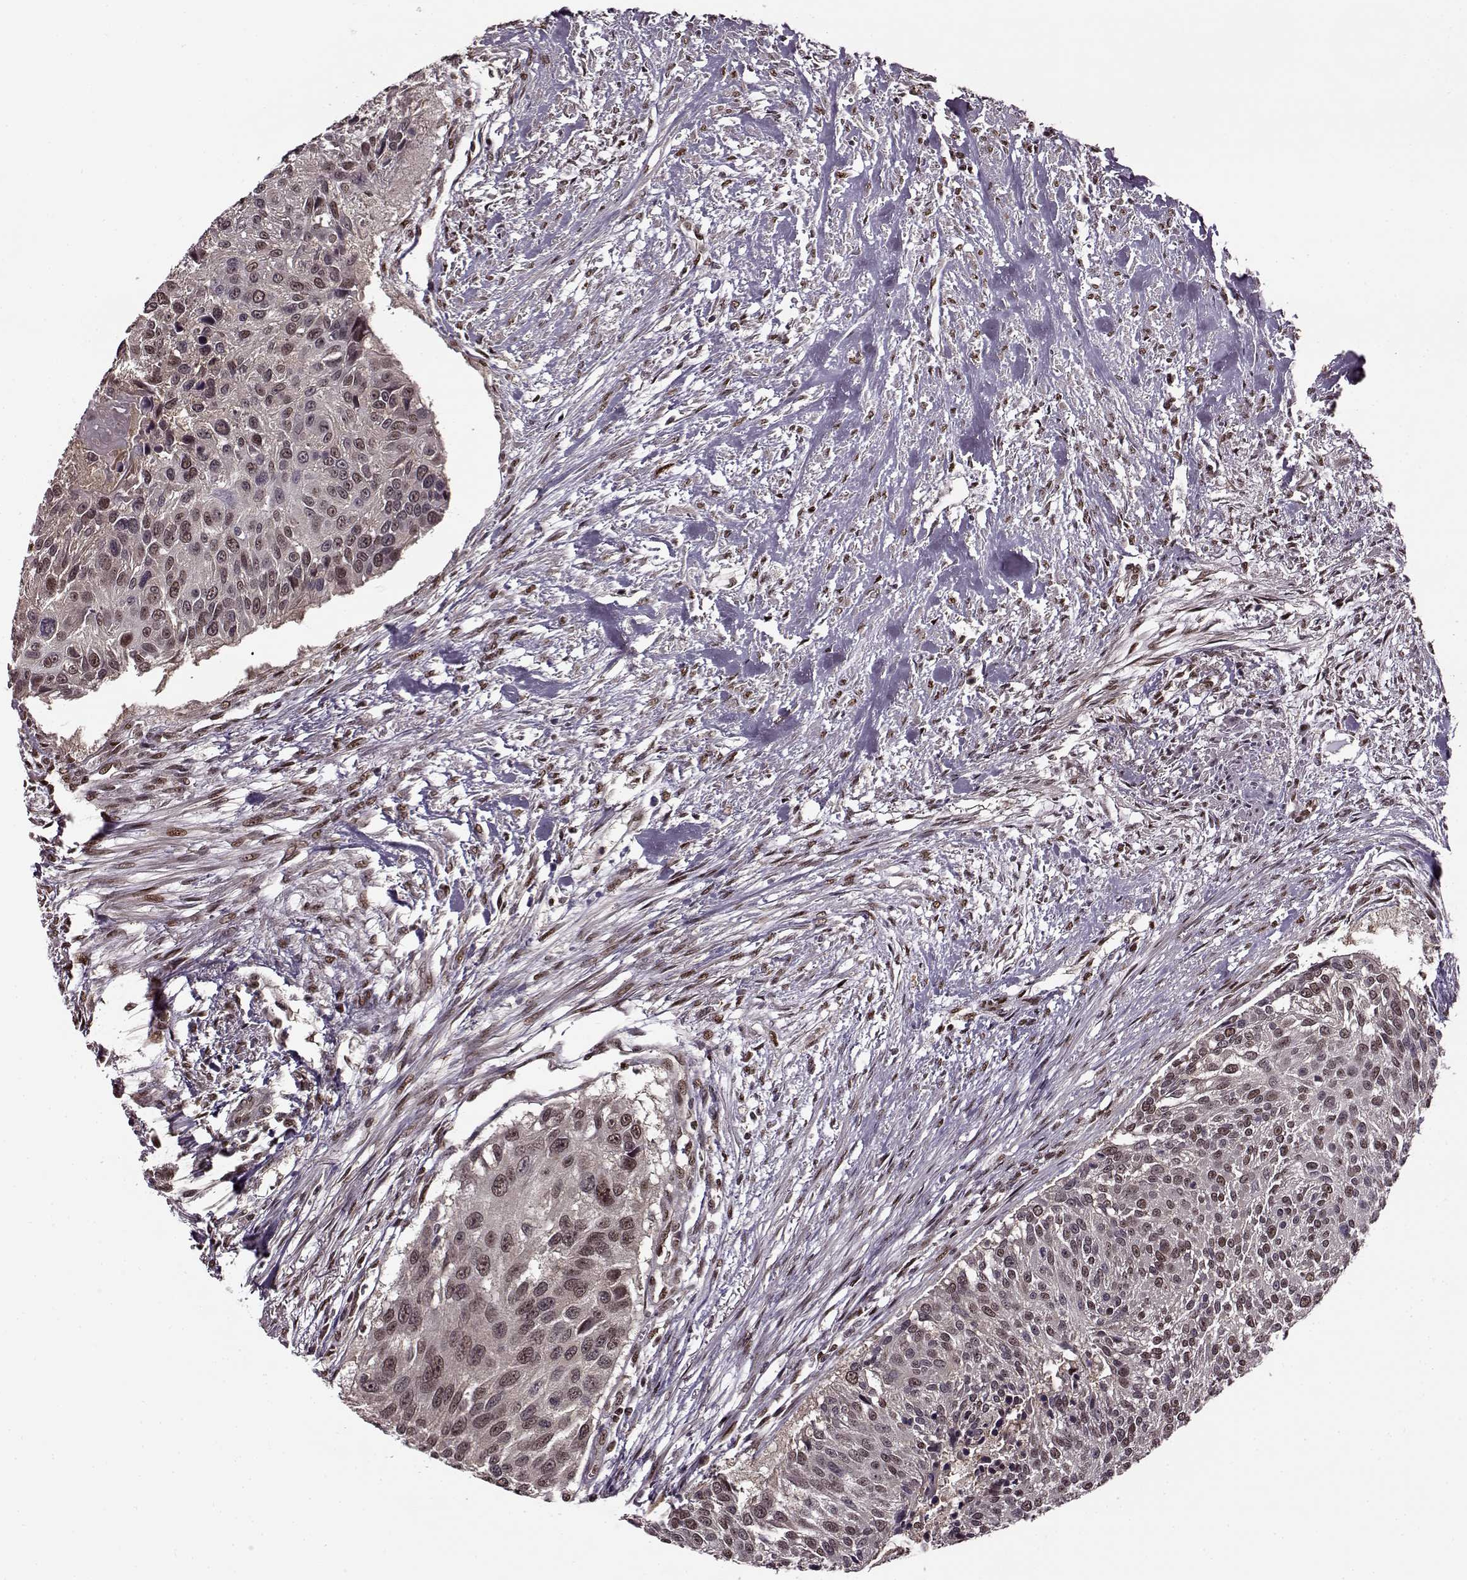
{"staining": {"intensity": "moderate", "quantity": "25%-75%", "location": "nuclear"}, "tissue": "urothelial cancer", "cell_type": "Tumor cells", "image_type": "cancer", "snomed": [{"axis": "morphology", "description": "Urothelial carcinoma, NOS"}, {"axis": "topography", "description": "Urinary bladder"}], "caption": "DAB immunohistochemical staining of transitional cell carcinoma exhibits moderate nuclear protein positivity in about 25%-75% of tumor cells.", "gene": "FTO", "patient": {"sex": "male", "age": 55}}